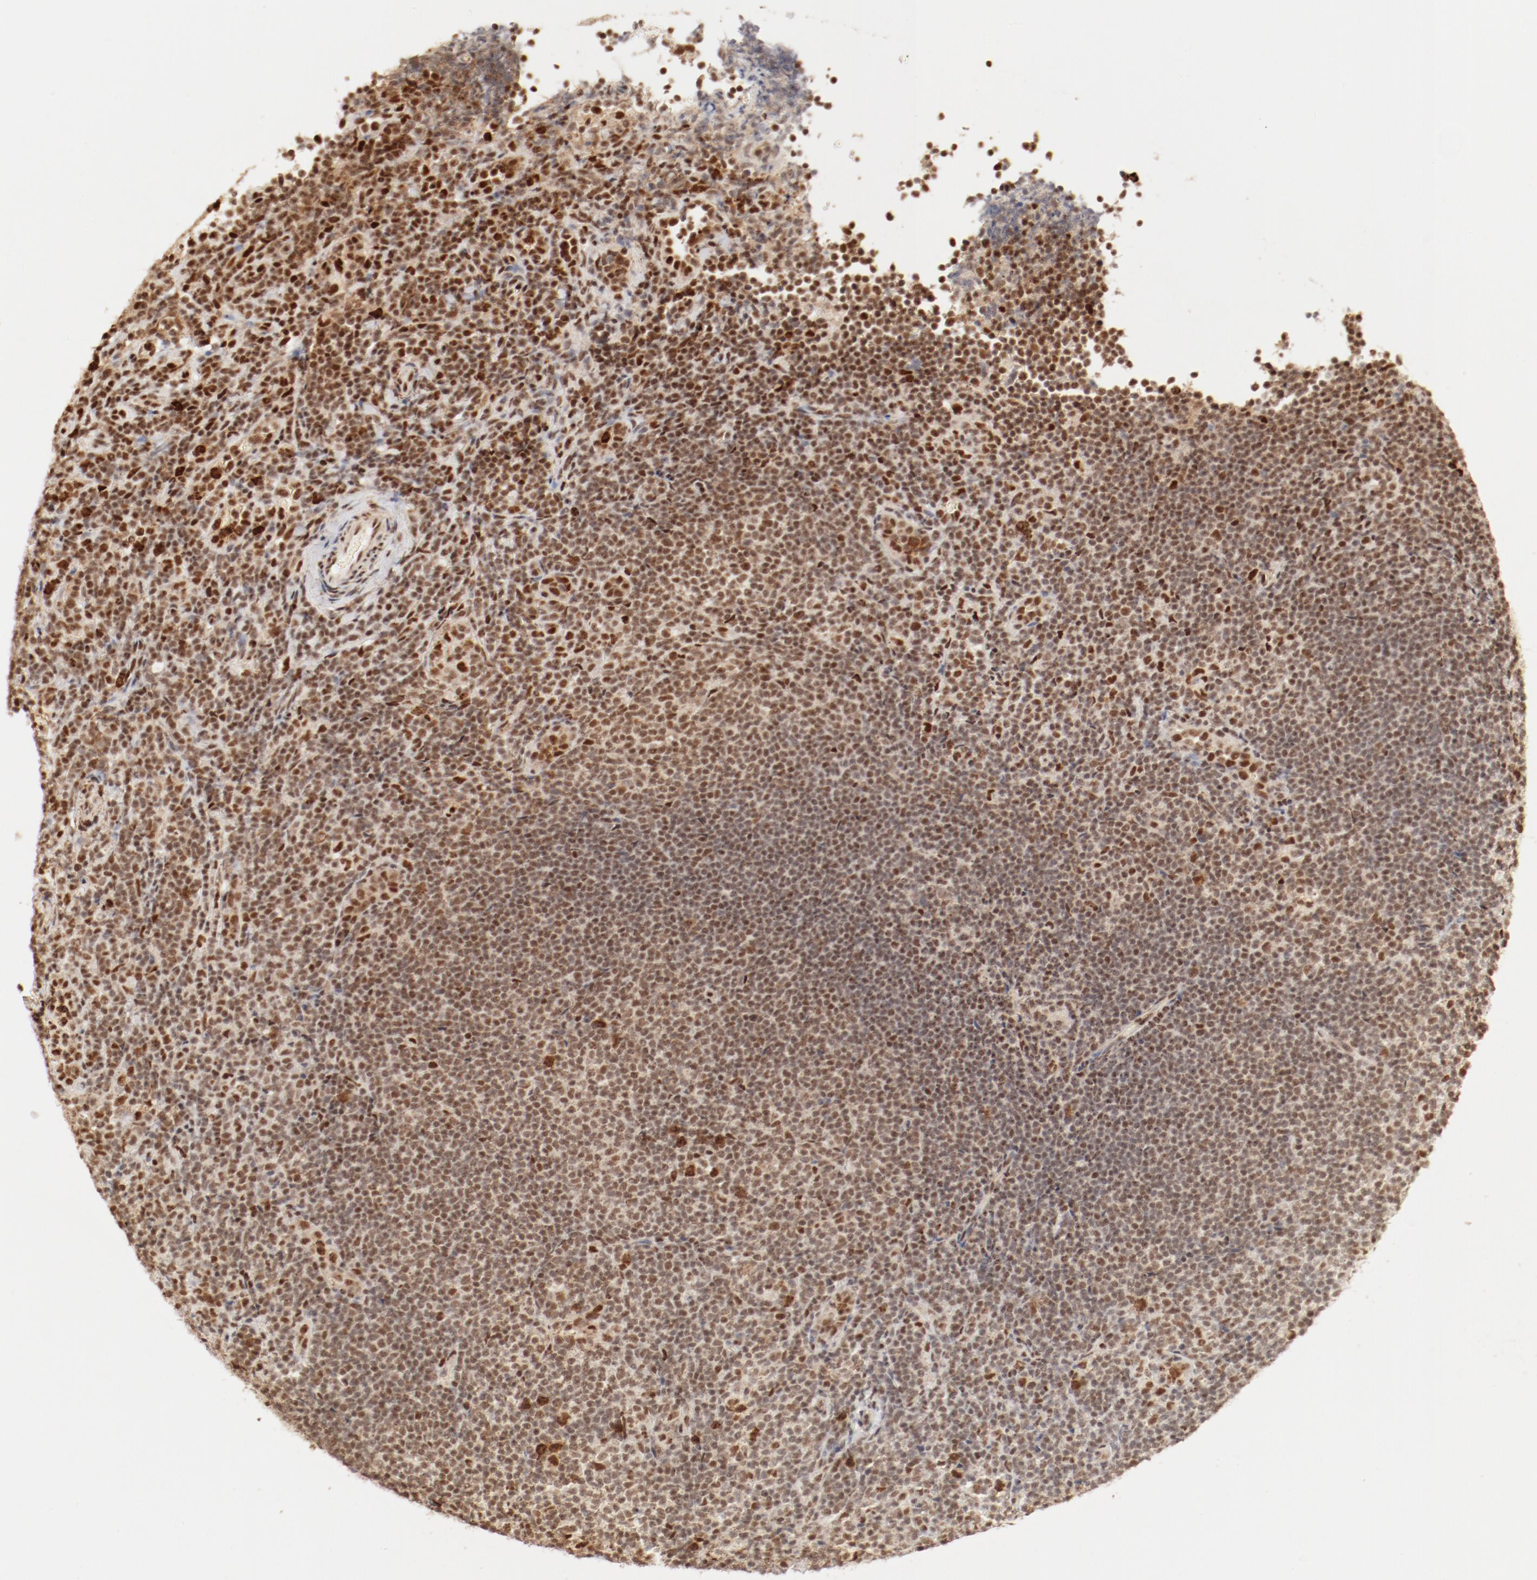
{"staining": {"intensity": "strong", "quantity": ">75%", "location": "nuclear"}, "tissue": "lymphoma", "cell_type": "Tumor cells", "image_type": "cancer", "snomed": [{"axis": "morphology", "description": "Malignant lymphoma, non-Hodgkin's type, Low grade"}, {"axis": "topography", "description": "Lymph node"}], "caption": "Strong nuclear staining is seen in about >75% of tumor cells in lymphoma.", "gene": "FAM50A", "patient": {"sex": "female", "age": 76}}